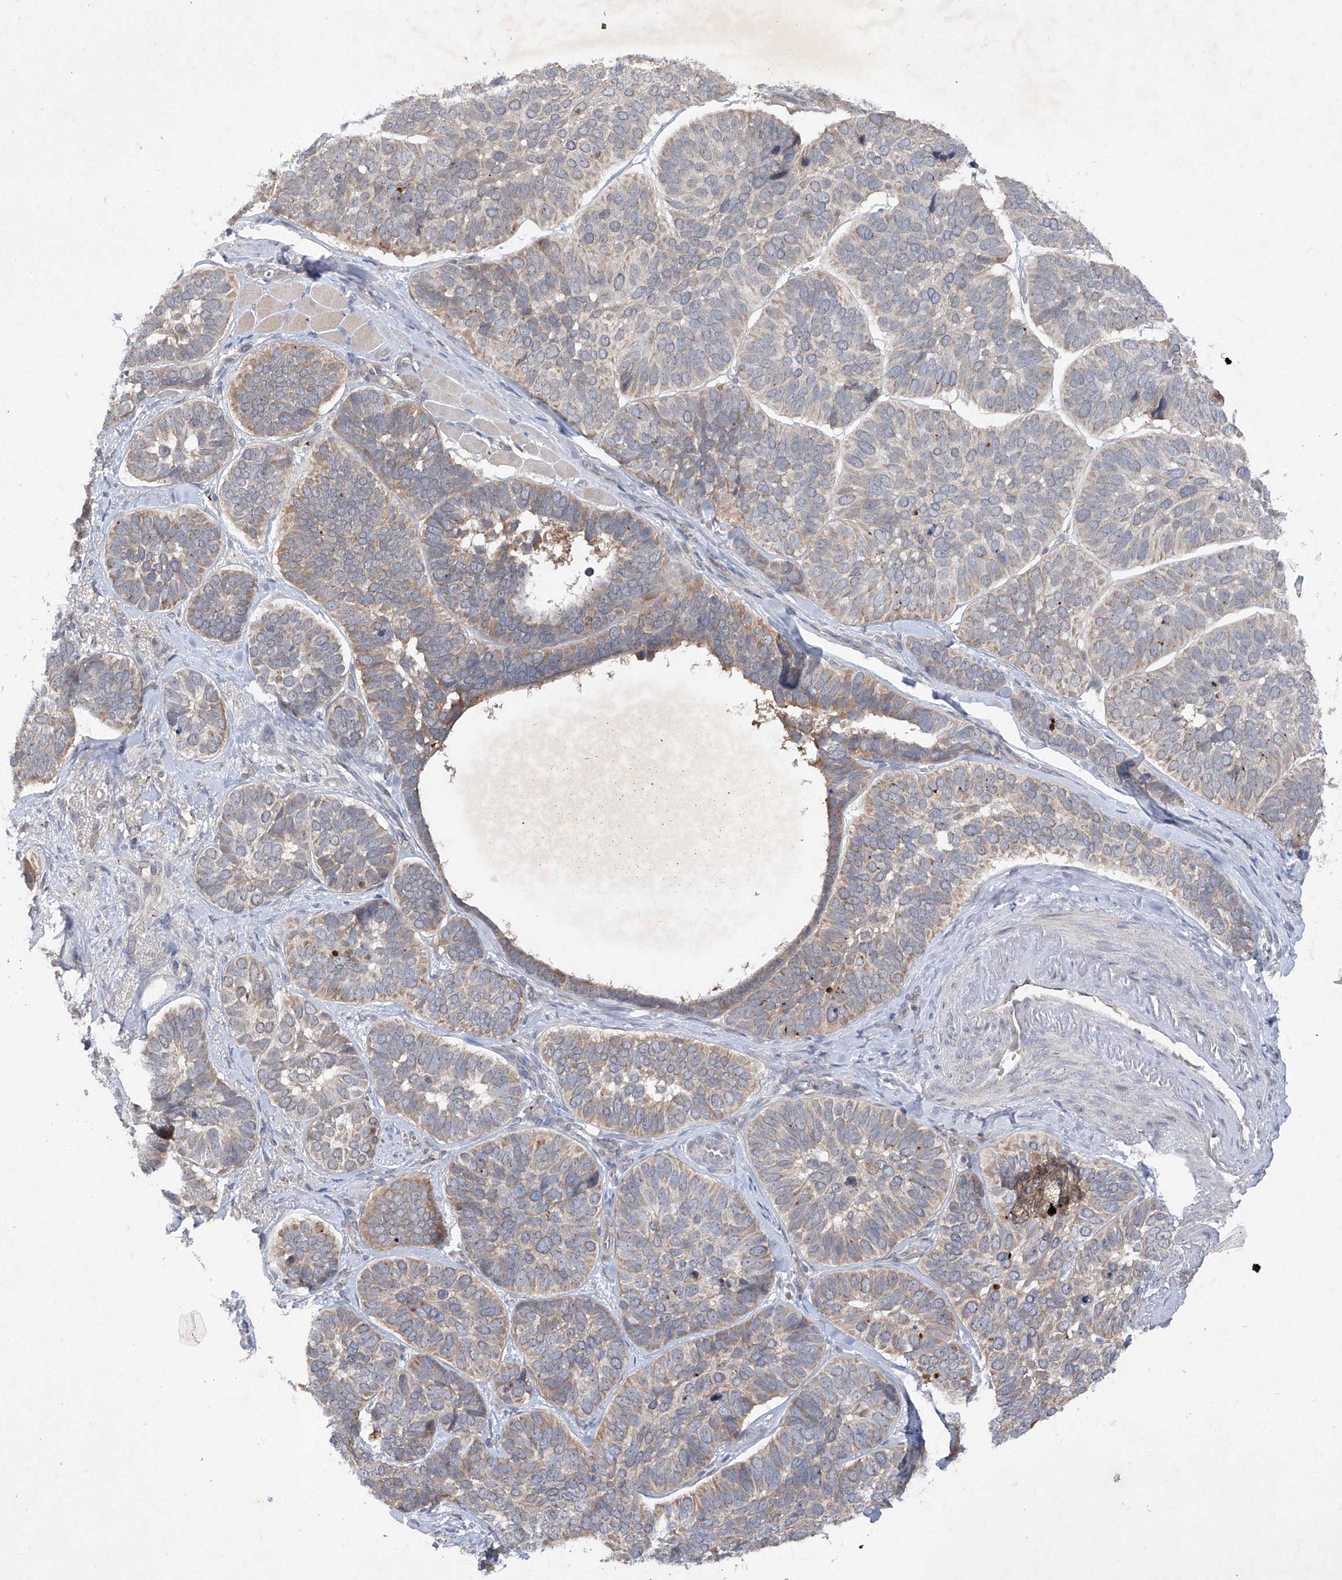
{"staining": {"intensity": "negative", "quantity": "none", "location": "none"}, "tissue": "skin cancer", "cell_type": "Tumor cells", "image_type": "cancer", "snomed": [{"axis": "morphology", "description": "Basal cell carcinoma"}, {"axis": "topography", "description": "Skin"}], "caption": "Histopathology image shows no significant protein expression in tumor cells of basal cell carcinoma (skin).", "gene": "FAM135A", "patient": {"sex": "male", "age": 62}}